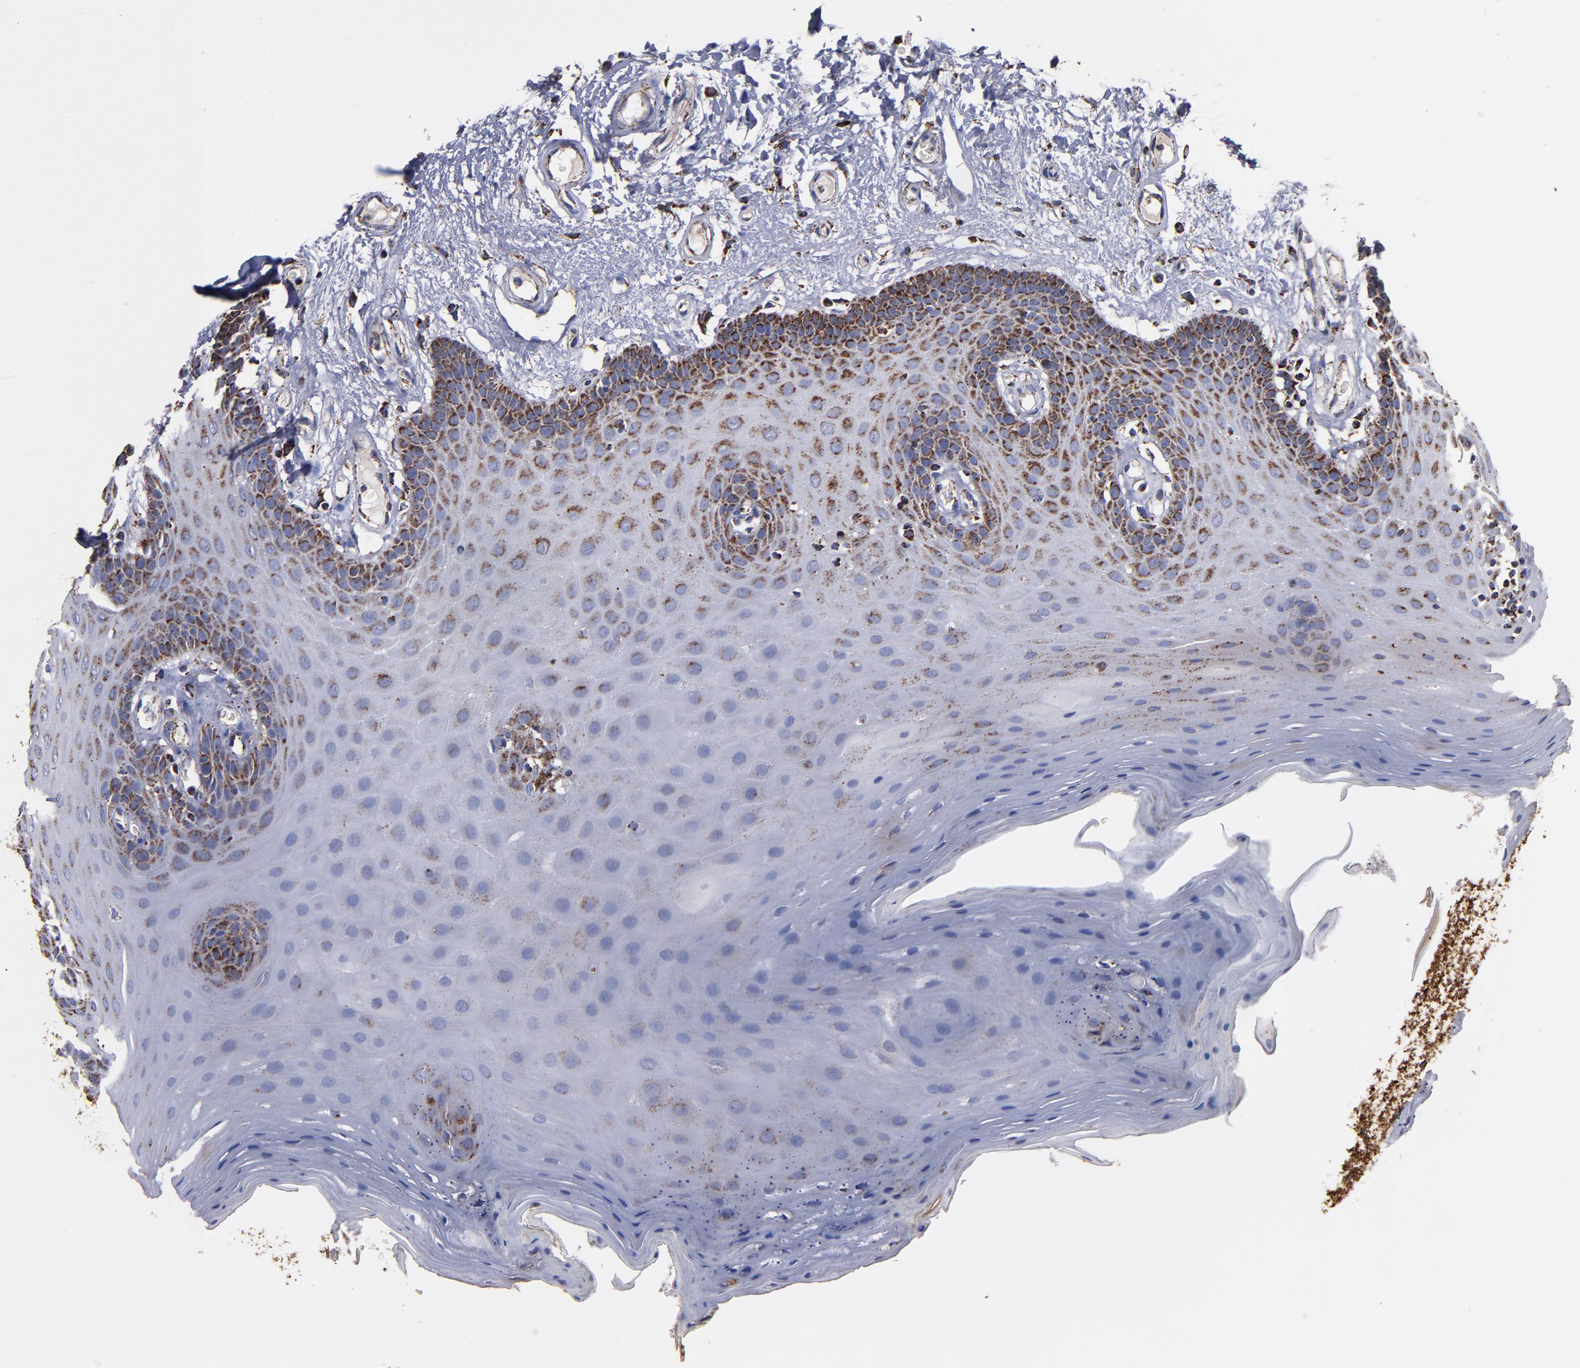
{"staining": {"intensity": "strong", "quantity": "25%-75%", "location": "cytoplasmic/membranous"}, "tissue": "oral mucosa", "cell_type": "Squamous epithelial cells", "image_type": "normal", "snomed": [{"axis": "morphology", "description": "Normal tissue, NOS"}, {"axis": "morphology", "description": "Squamous cell carcinoma, NOS"}, {"axis": "topography", "description": "Skeletal muscle"}, {"axis": "topography", "description": "Oral tissue"}, {"axis": "topography", "description": "Head-Neck"}], "caption": "Immunohistochemical staining of unremarkable human oral mucosa displays 25%-75% levels of strong cytoplasmic/membranous protein expression in about 25%-75% of squamous epithelial cells.", "gene": "SOD2", "patient": {"sex": "male", "age": 71}}